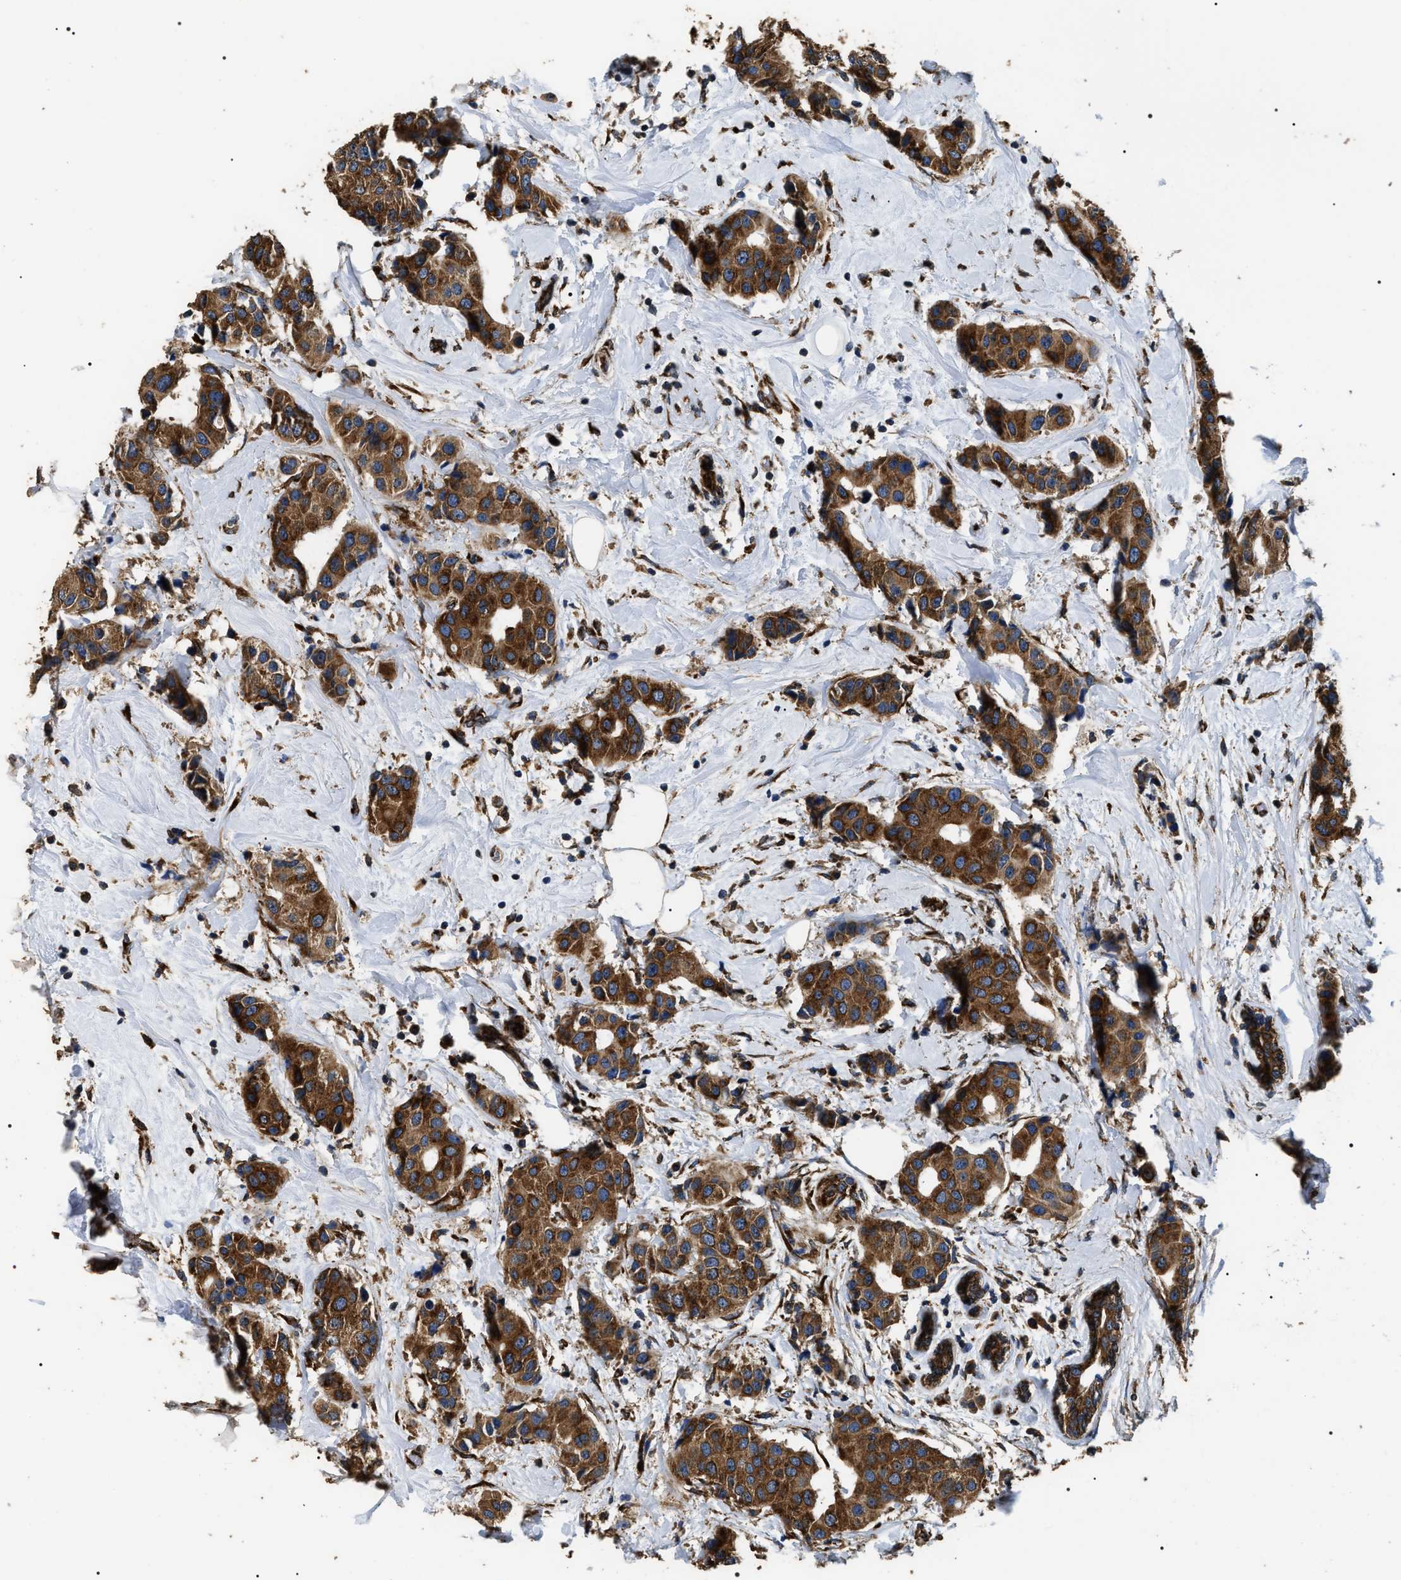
{"staining": {"intensity": "strong", "quantity": ">75%", "location": "cytoplasmic/membranous"}, "tissue": "breast cancer", "cell_type": "Tumor cells", "image_type": "cancer", "snomed": [{"axis": "morphology", "description": "Normal tissue, NOS"}, {"axis": "morphology", "description": "Duct carcinoma"}, {"axis": "topography", "description": "Breast"}], "caption": "This photomicrograph shows immunohistochemistry staining of breast intraductal carcinoma, with high strong cytoplasmic/membranous staining in approximately >75% of tumor cells.", "gene": "KTN1", "patient": {"sex": "female", "age": 39}}